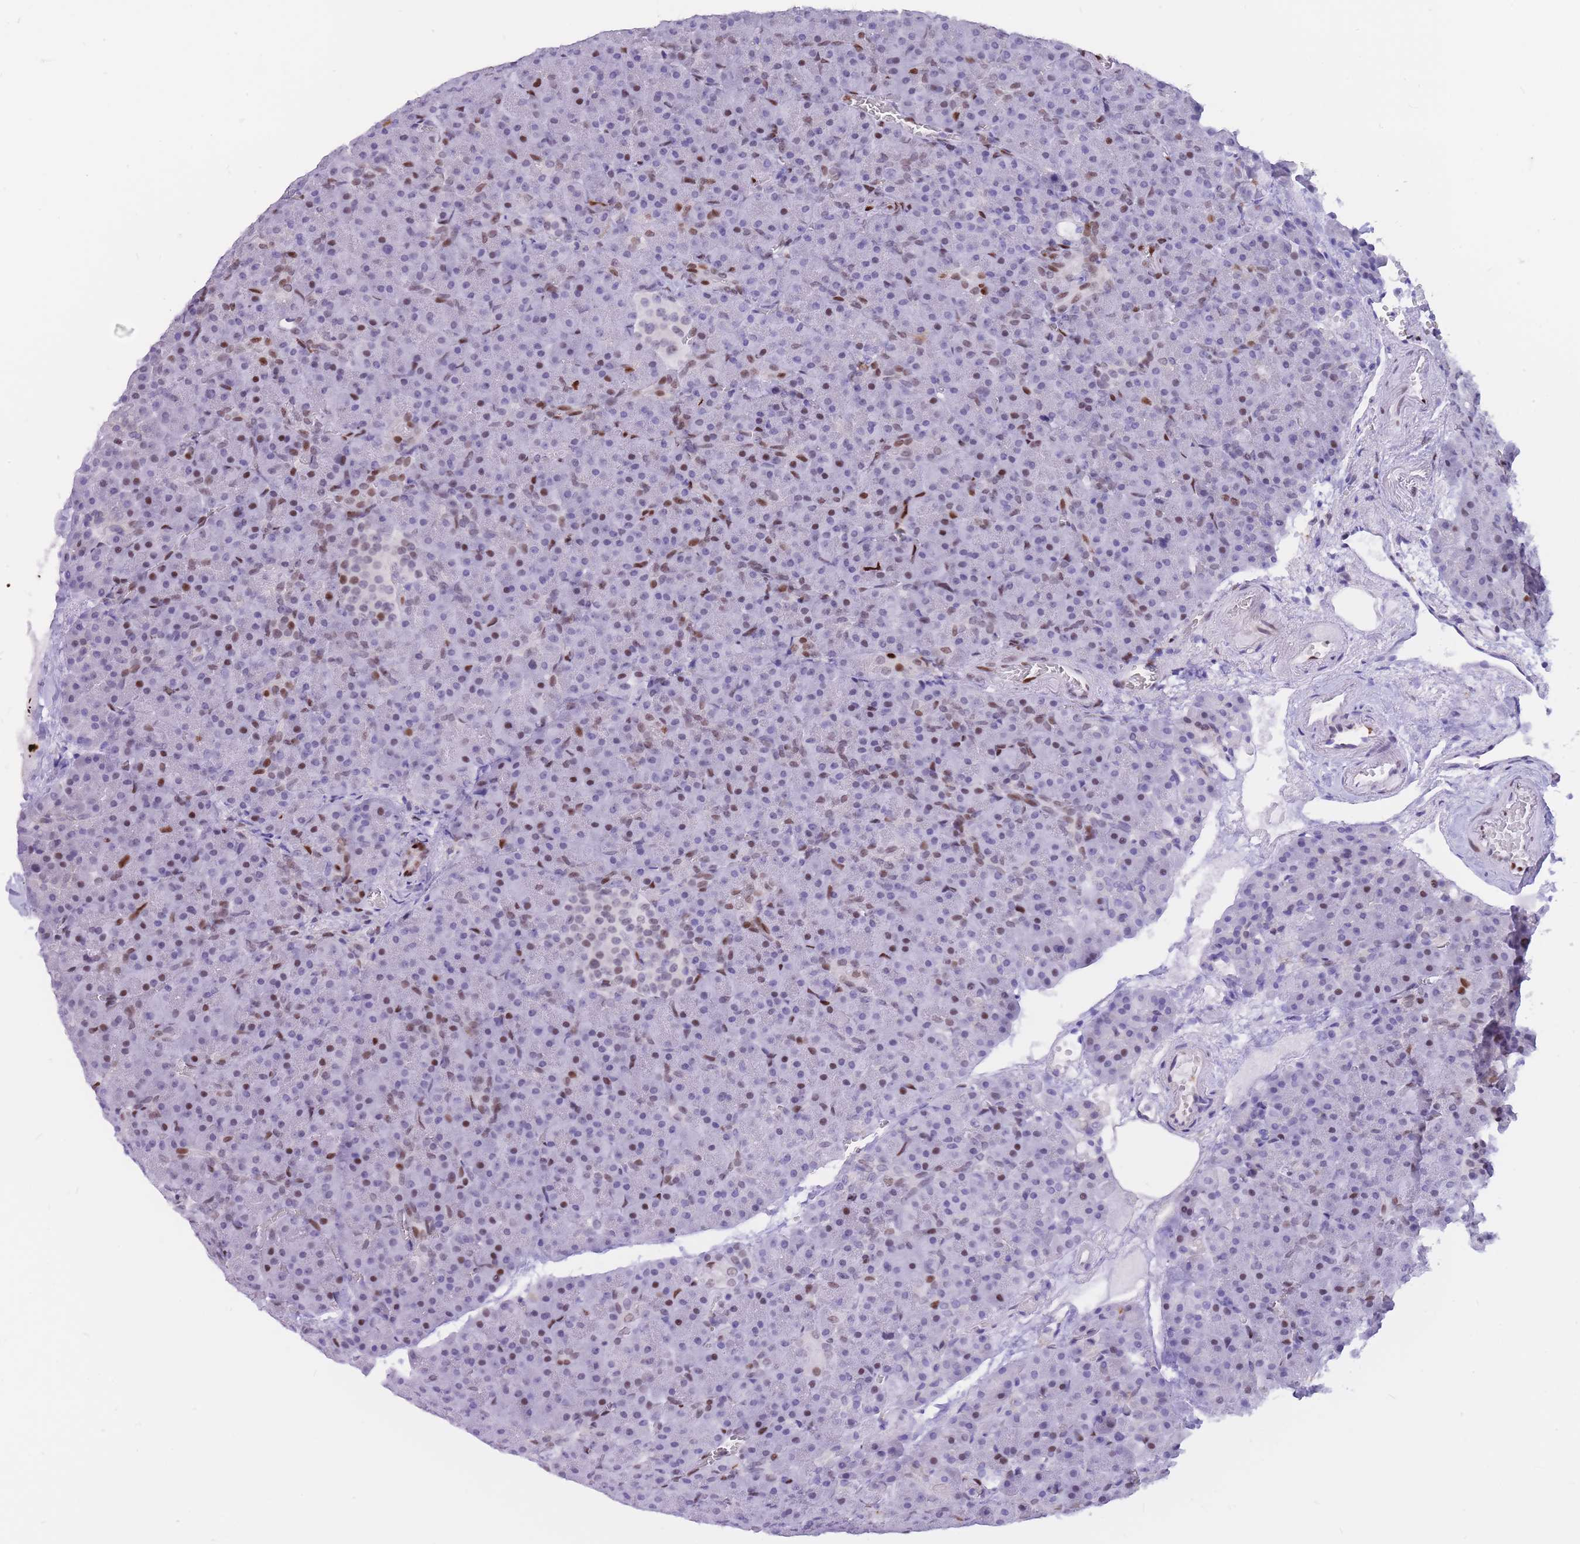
{"staining": {"intensity": "moderate", "quantity": "<25%", "location": "nuclear"}, "tissue": "pancreas", "cell_type": "Exocrine glandular cells", "image_type": "normal", "snomed": [{"axis": "morphology", "description": "Normal tissue, NOS"}, {"axis": "topography", "description": "Pancreas"}], "caption": "An IHC image of unremarkable tissue is shown. Protein staining in brown shows moderate nuclear positivity in pancreas within exocrine glandular cells.", "gene": "NASP", "patient": {"sex": "female", "age": 74}}